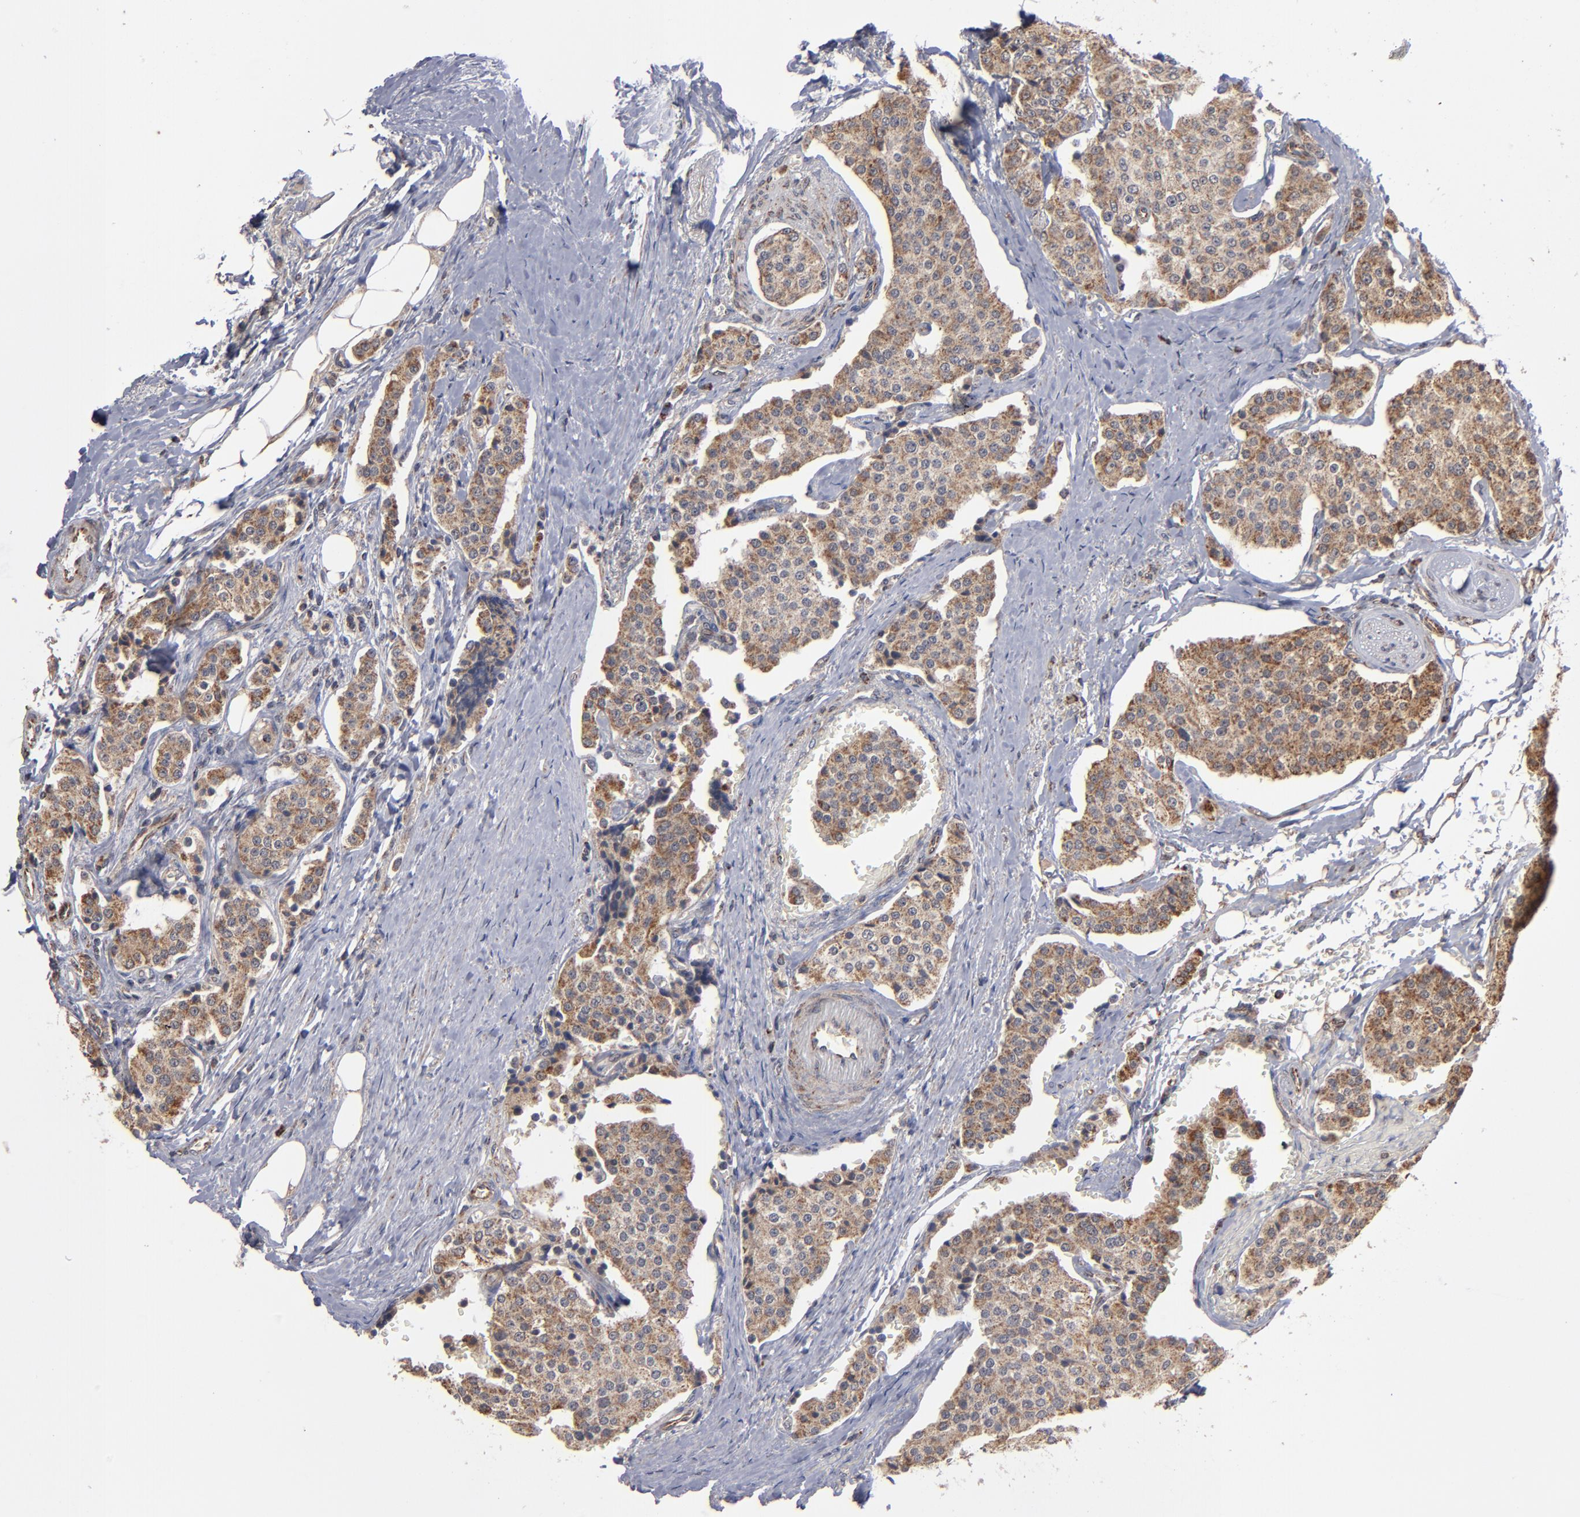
{"staining": {"intensity": "moderate", "quantity": ">75%", "location": "cytoplasmic/membranous"}, "tissue": "carcinoid", "cell_type": "Tumor cells", "image_type": "cancer", "snomed": [{"axis": "morphology", "description": "Carcinoid, malignant, NOS"}, {"axis": "topography", "description": "Colon"}], "caption": "Protein expression analysis of carcinoid reveals moderate cytoplasmic/membranous expression in about >75% of tumor cells.", "gene": "MIPOL1", "patient": {"sex": "female", "age": 61}}